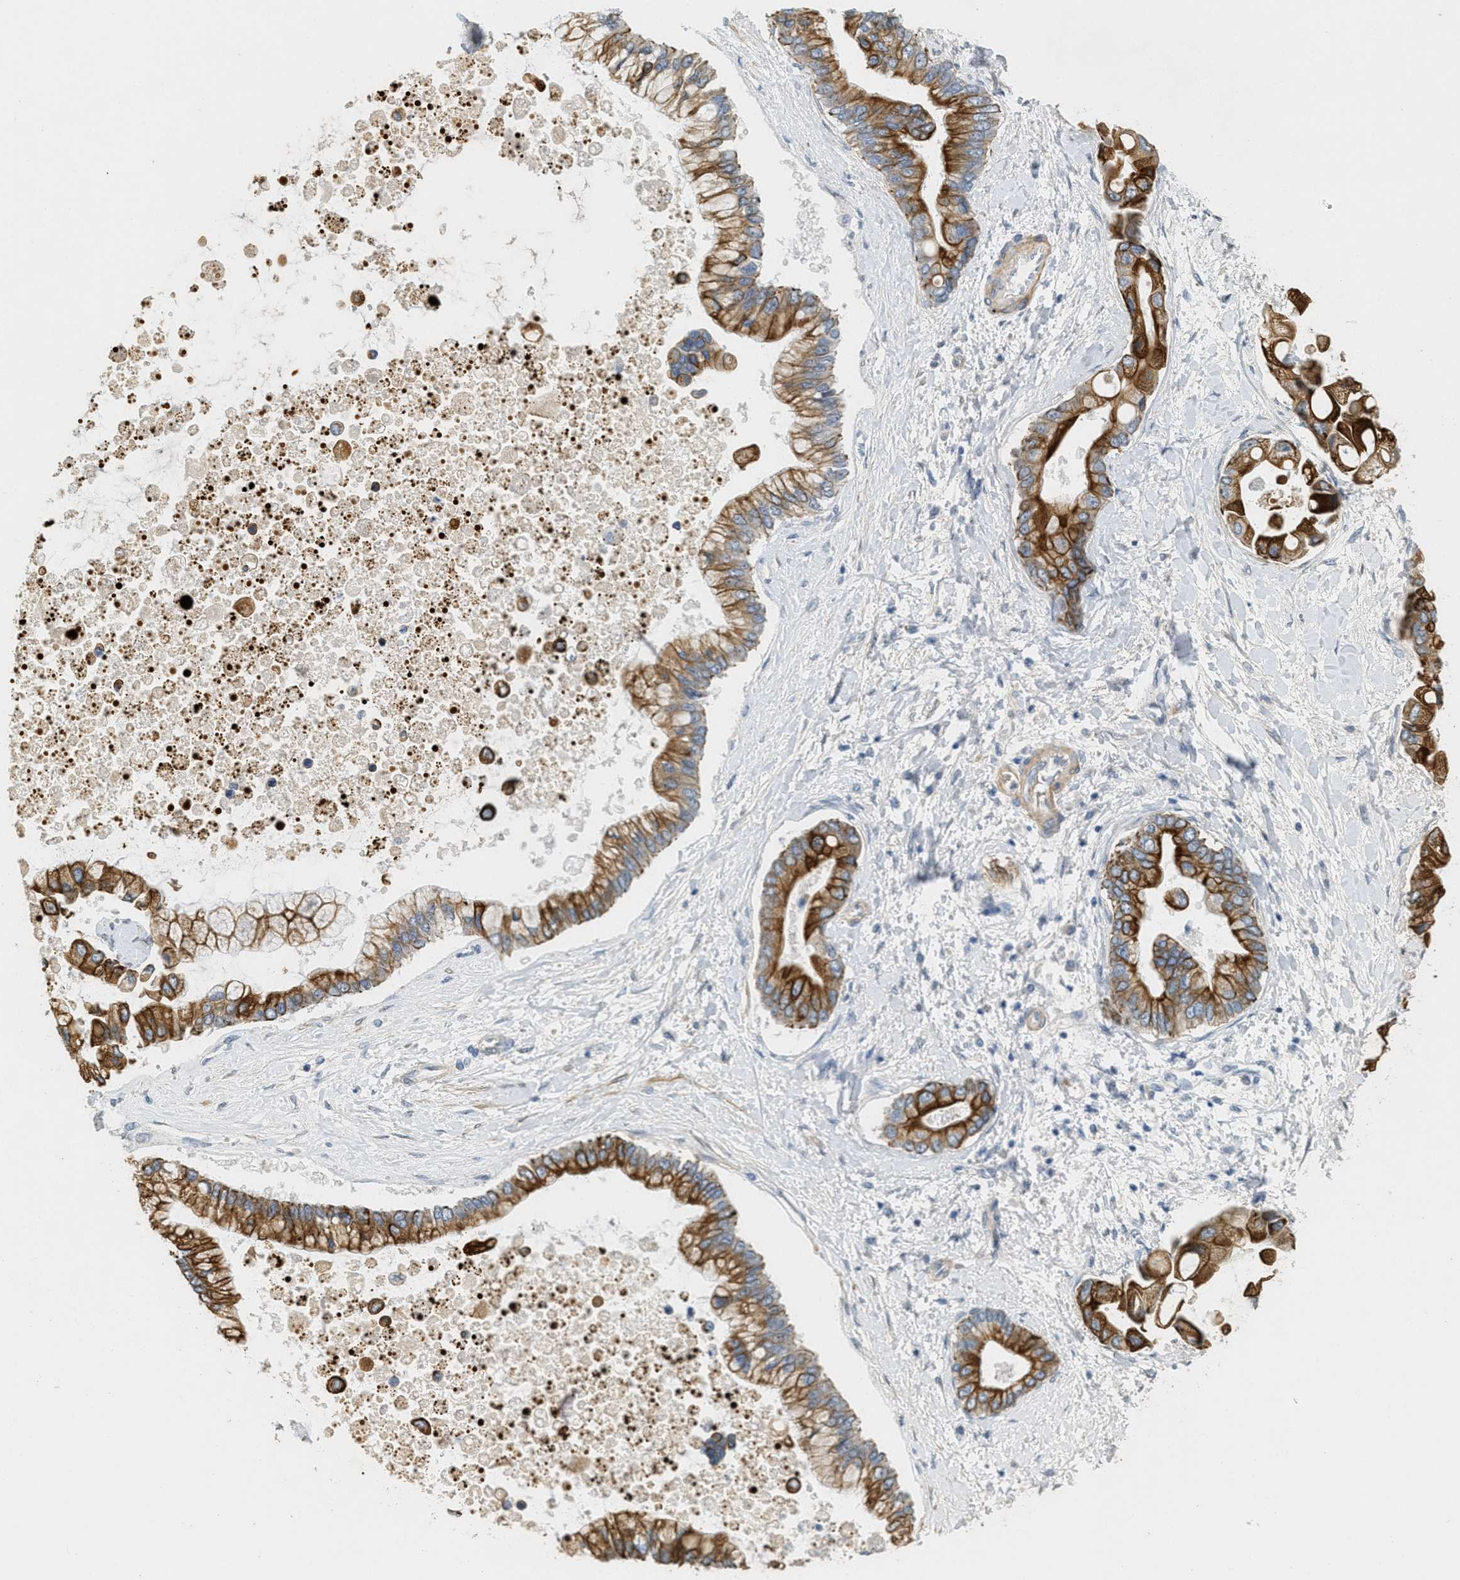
{"staining": {"intensity": "strong", "quantity": ">75%", "location": "cytoplasmic/membranous"}, "tissue": "liver cancer", "cell_type": "Tumor cells", "image_type": "cancer", "snomed": [{"axis": "morphology", "description": "Cholangiocarcinoma"}, {"axis": "topography", "description": "Liver"}], "caption": "This is a micrograph of immunohistochemistry (IHC) staining of cholangiocarcinoma (liver), which shows strong positivity in the cytoplasmic/membranous of tumor cells.", "gene": "MRS2", "patient": {"sex": "male", "age": 50}}